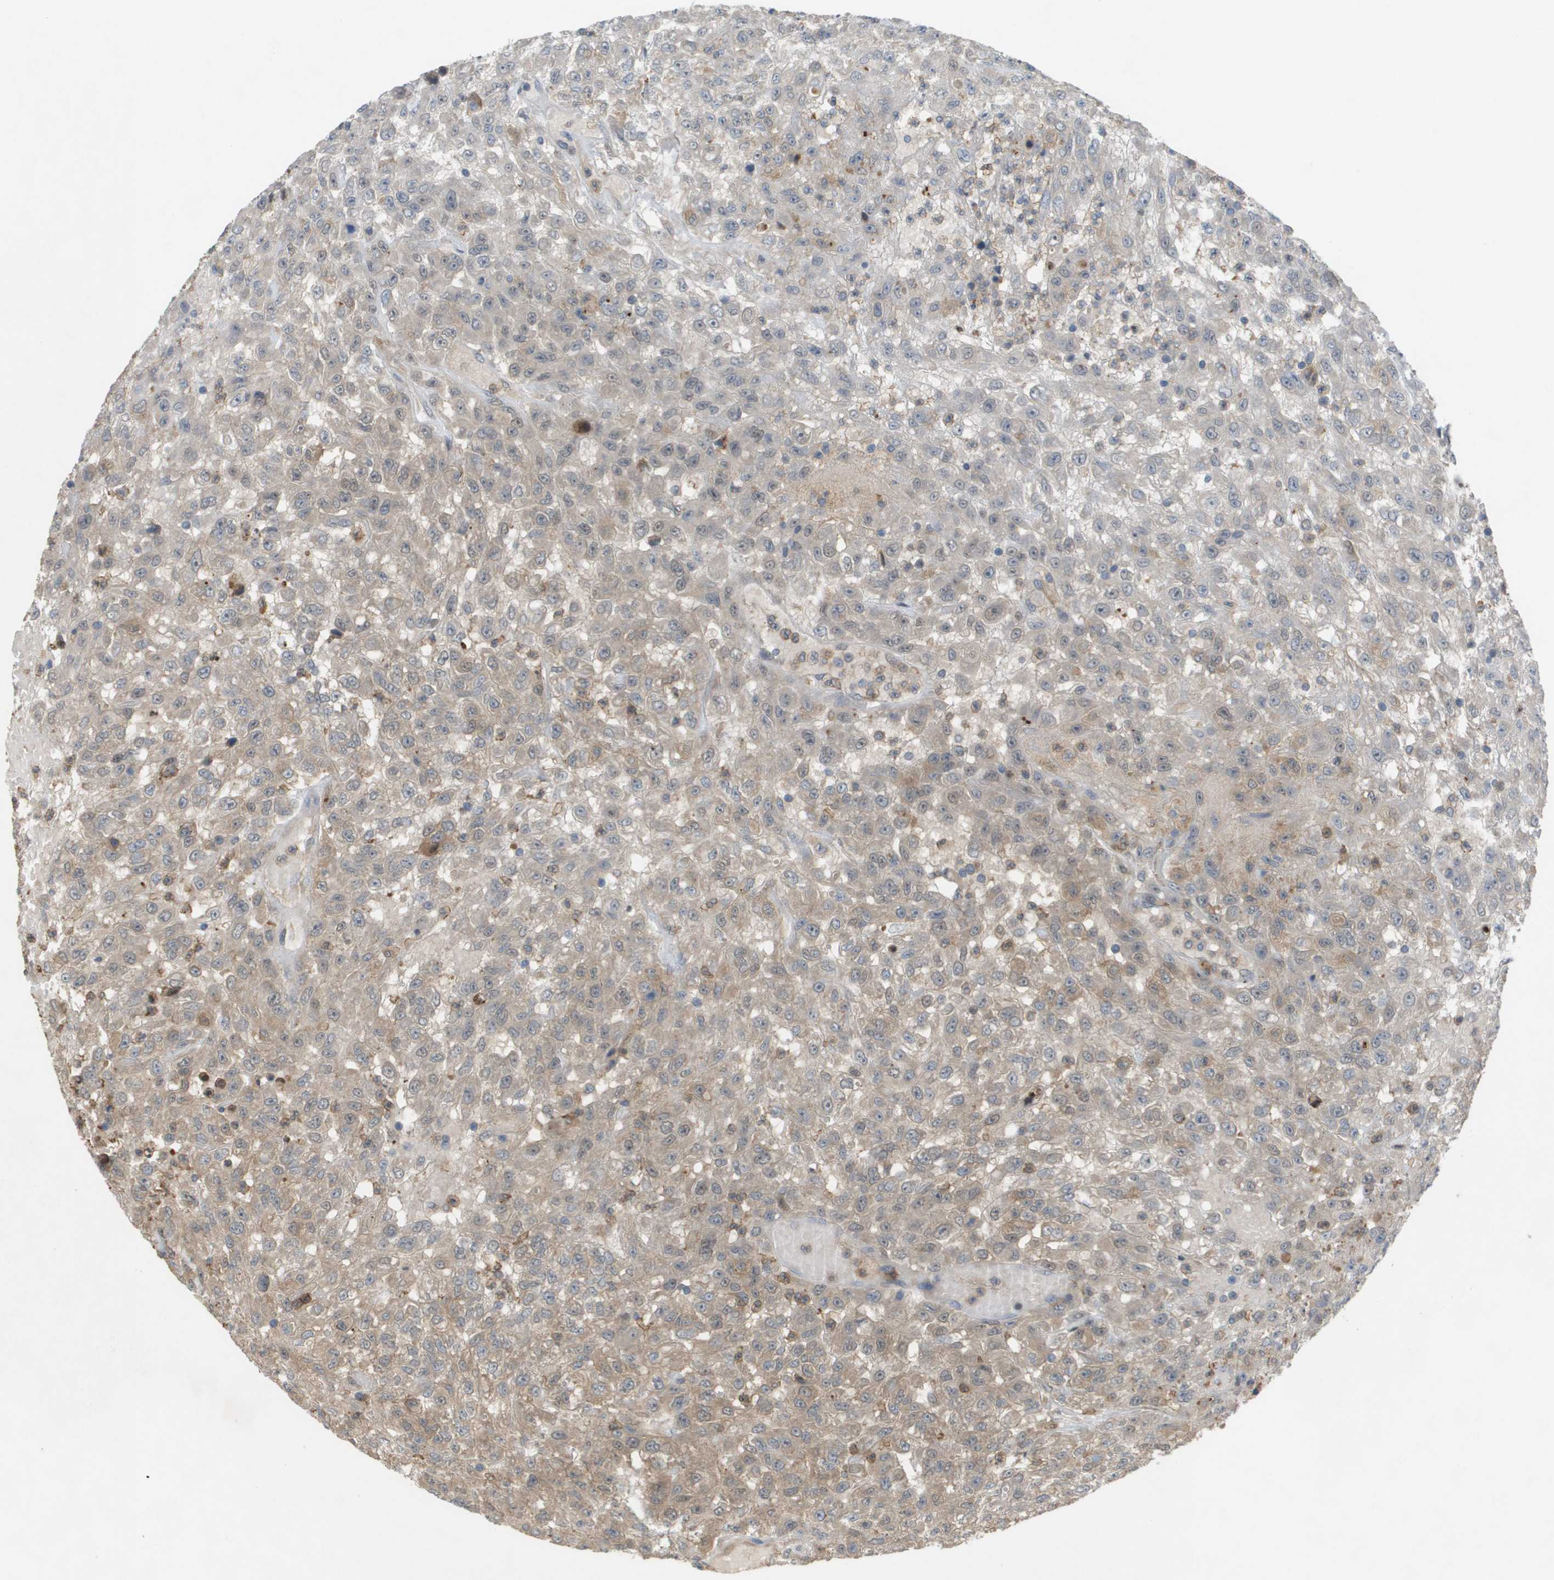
{"staining": {"intensity": "weak", "quantity": "25%-75%", "location": "cytoplasmic/membranous"}, "tissue": "urothelial cancer", "cell_type": "Tumor cells", "image_type": "cancer", "snomed": [{"axis": "morphology", "description": "Urothelial carcinoma, High grade"}, {"axis": "topography", "description": "Urinary bladder"}], "caption": "This is a photomicrograph of IHC staining of urothelial cancer, which shows weak expression in the cytoplasmic/membranous of tumor cells.", "gene": "PALD1", "patient": {"sex": "male", "age": 46}}